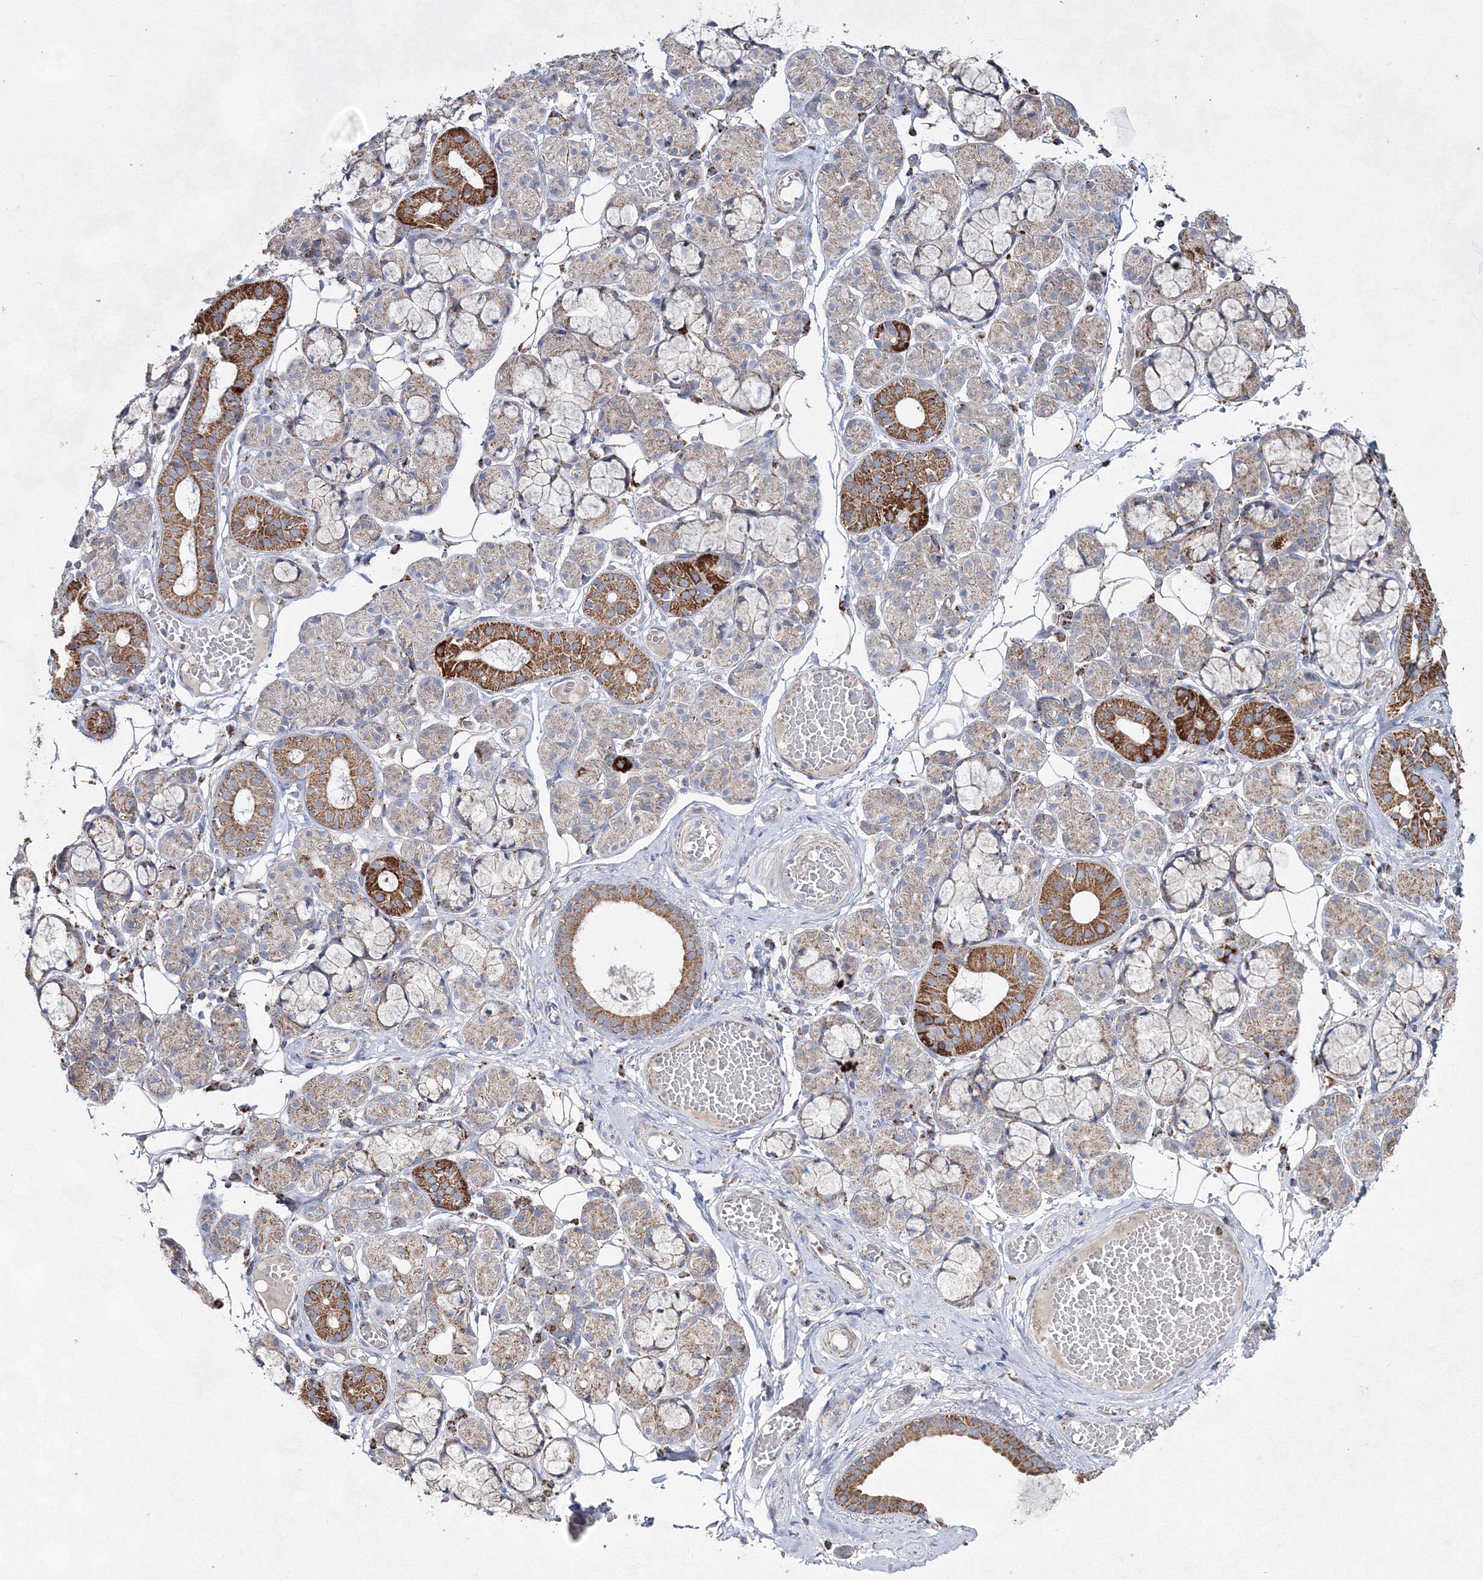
{"staining": {"intensity": "strong", "quantity": "<25%", "location": "cytoplasmic/membranous"}, "tissue": "salivary gland", "cell_type": "Glandular cells", "image_type": "normal", "snomed": [{"axis": "morphology", "description": "Normal tissue, NOS"}, {"axis": "topography", "description": "Salivary gland"}], "caption": "Immunohistochemical staining of normal salivary gland exhibits strong cytoplasmic/membranous protein expression in about <25% of glandular cells.", "gene": "IGSF9", "patient": {"sex": "male", "age": 63}}